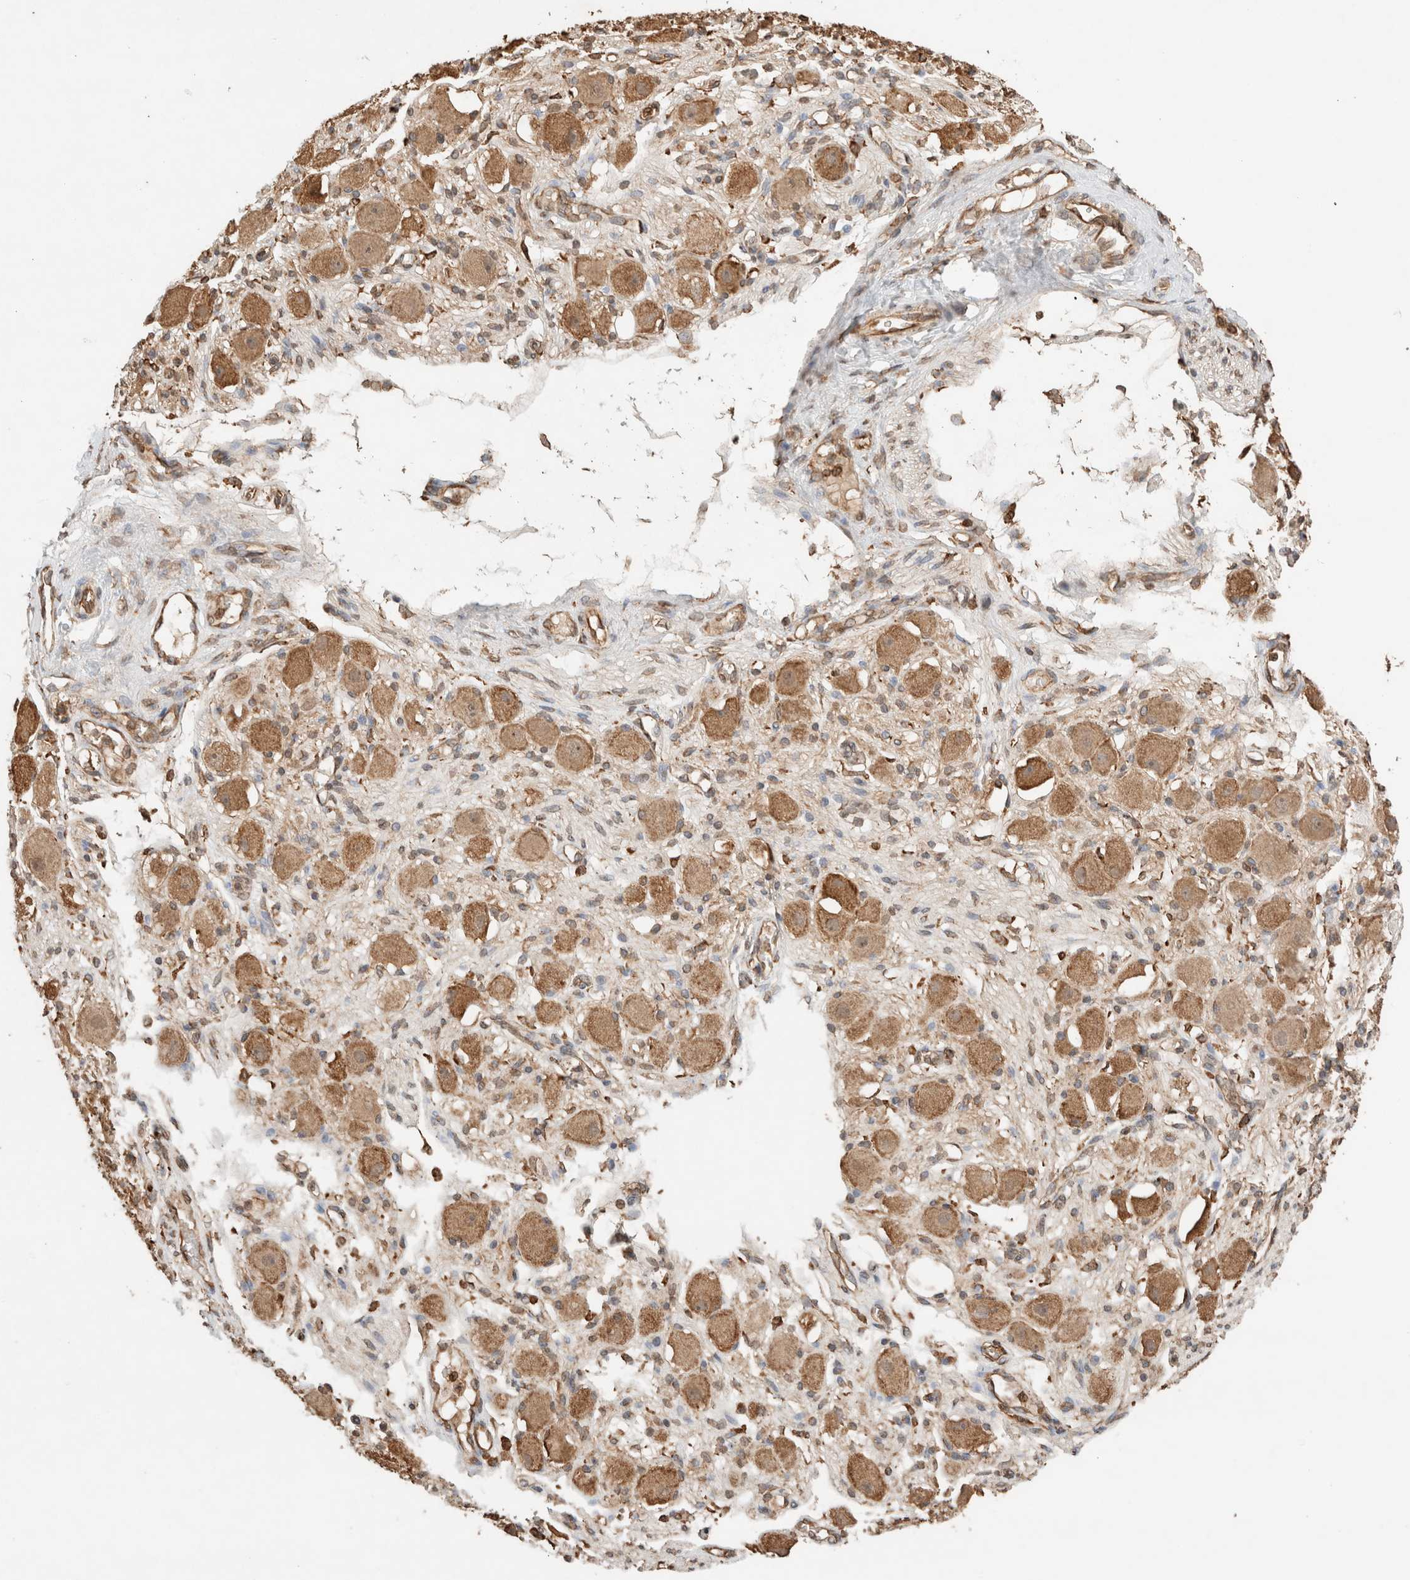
{"staining": {"intensity": "strong", "quantity": ">75%", "location": "cytoplasmic/membranous"}, "tissue": "adipose tissue", "cell_type": "Adipocytes", "image_type": "normal", "snomed": [{"axis": "morphology", "description": "Normal tissue, NOS"}, {"axis": "topography", "description": "Kidney"}, {"axis": "topography", "description": "Peripheral nerve tissue"}], "caption": "This image displays immunohistochemistry (IHC) staining of benign adipose tissue, with high strong cytoplasmic/membranous expression in about >75% of adipocytes.", "gene": "ERAP1", "patient": {"sex": "male", "age": 7}}